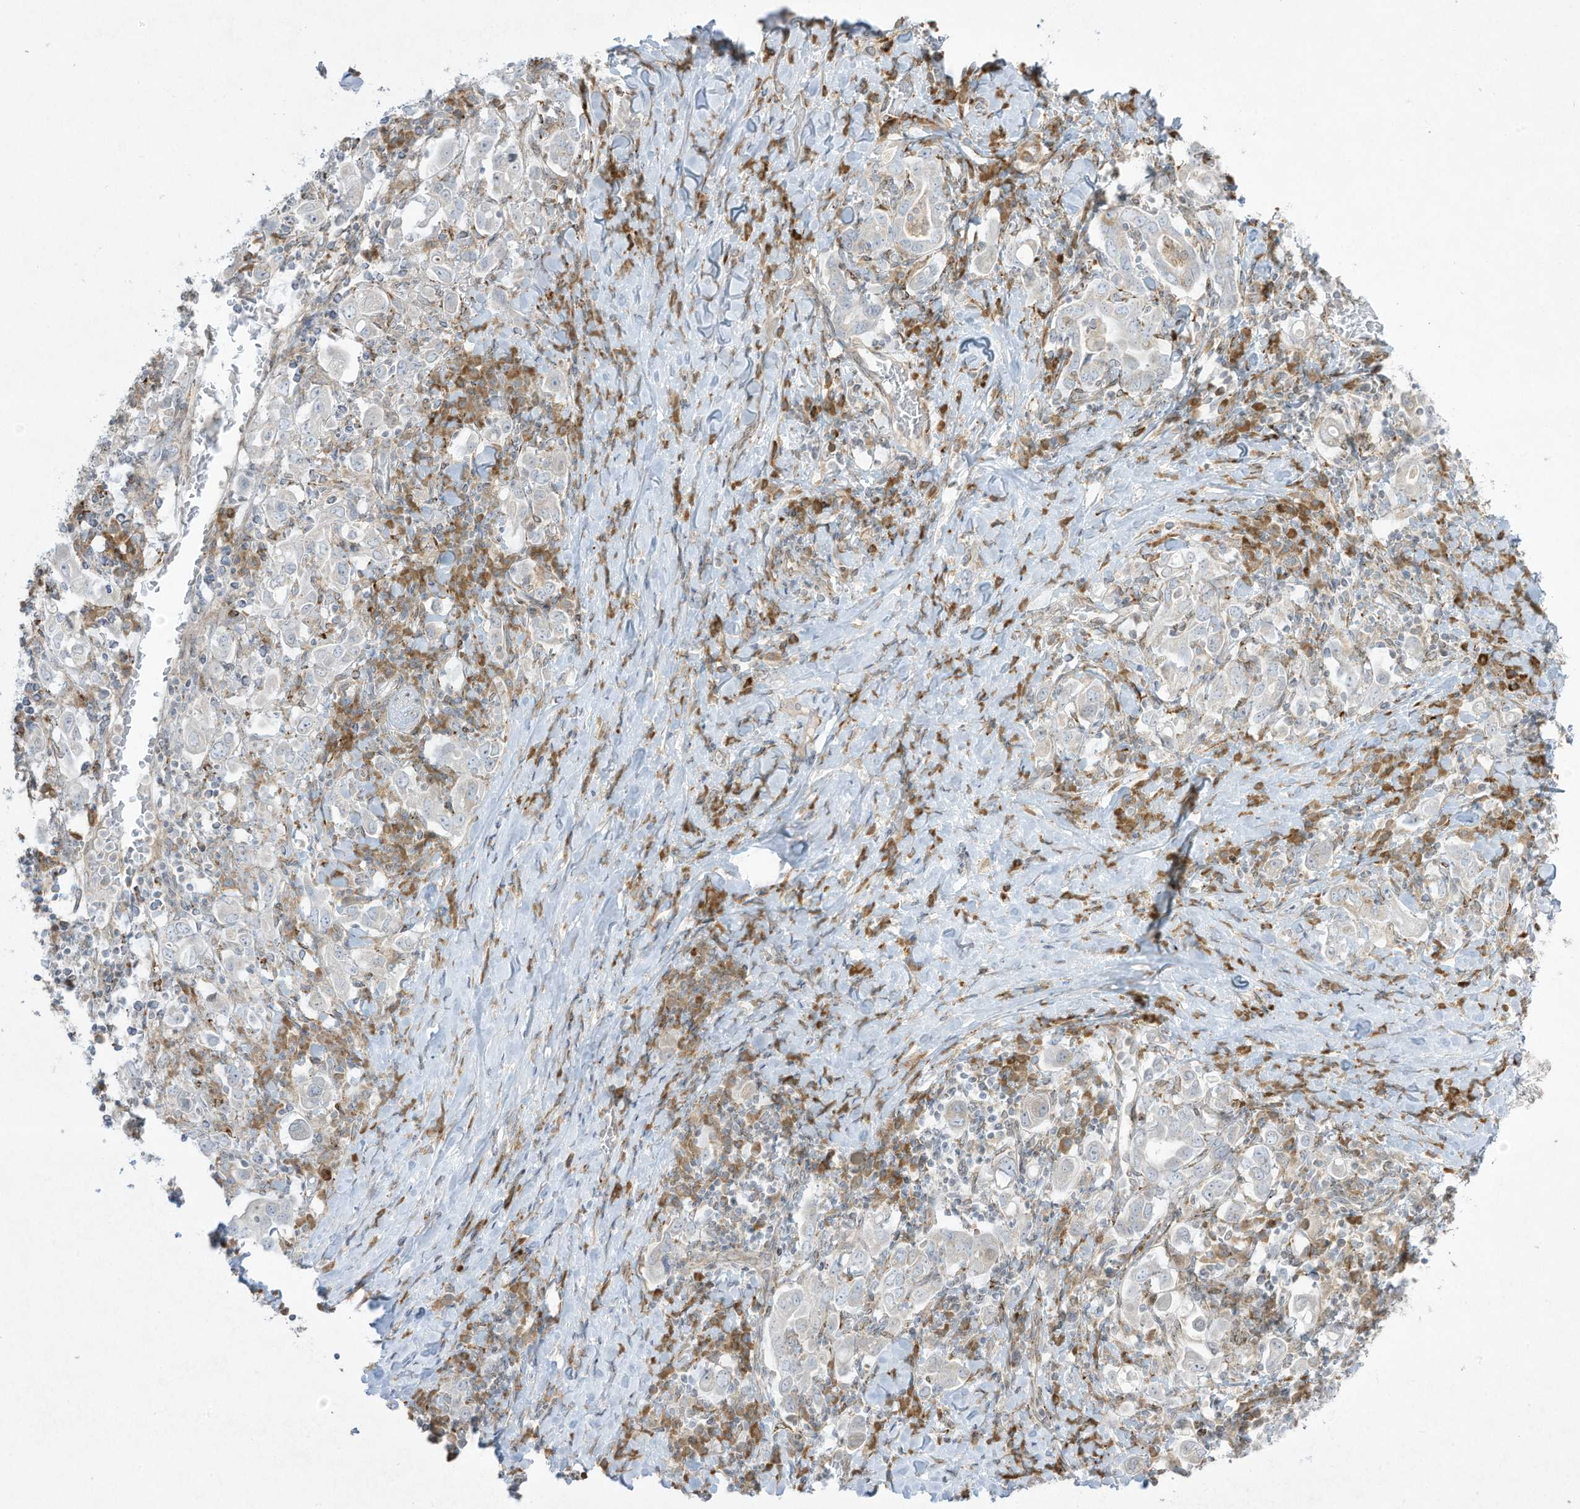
{"staining": {"intensity": "negative", "quantity": "none", "location": "none"}, "tissue": "stomach cancer", "cell_type": "Tumor cells", "image_type": "cancer", "snomed": [{"axis": "morphology", "description": "Adenocarcinoma, NOS"}, {"axis": "topography", "description": "Stomach, upper"}], "caption": "A photomicrograph of human stomach adenocarcinoma is negative for staining in tumor cells.", "gene": "PTK6", "patient": {"sex": "male", "age": 62}}